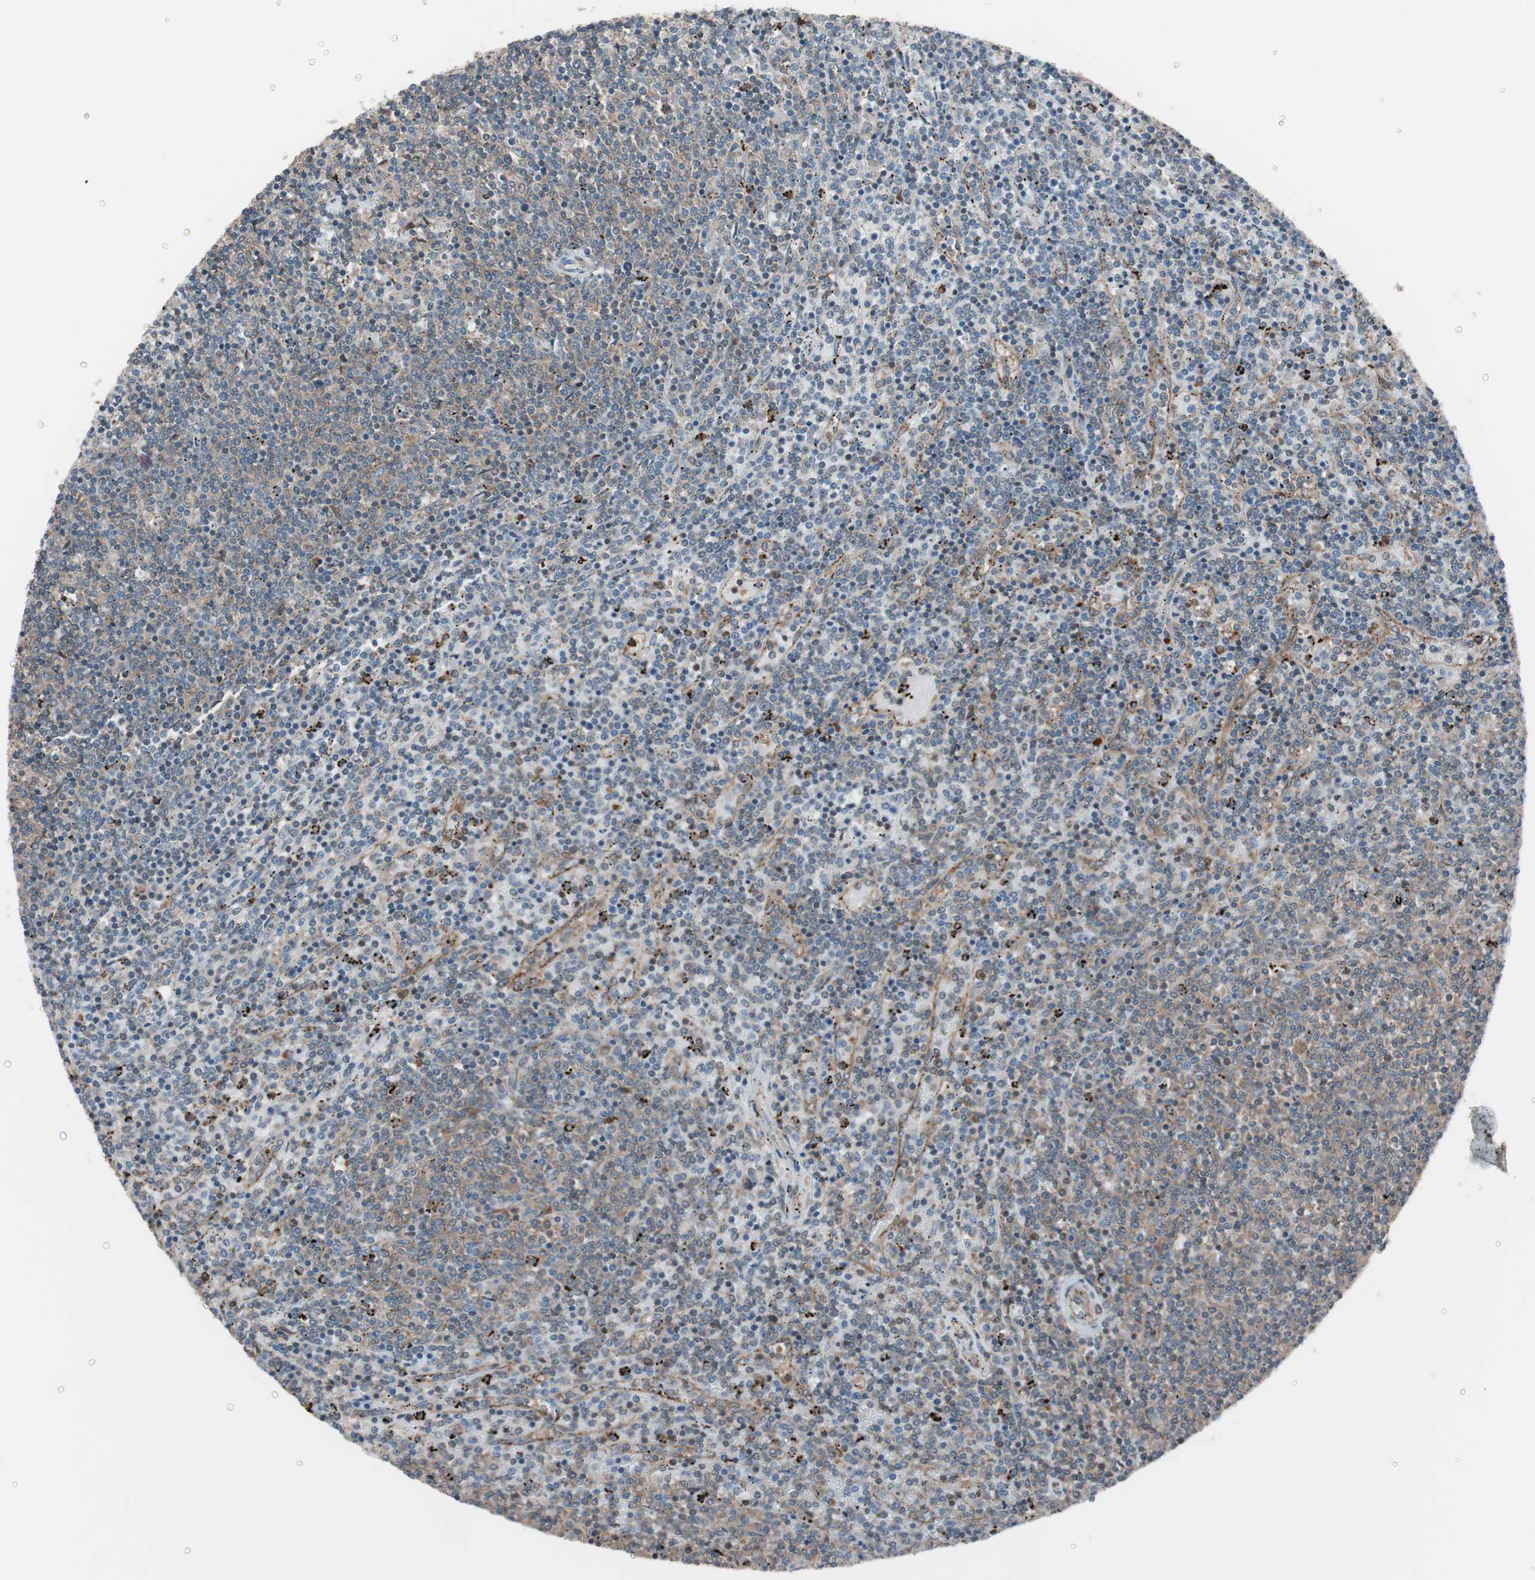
{"staining": {"intensity": "weak", "quantity": "25%-75%", "location": "cytoplasmic/membranous"}, "tissue": "lymphoma", "cell_type": "Tumor cells", "image_type": "cancer", "snomed": [{"axis": "morphology", "description": "Malignant lymphoma, non-Hodgkin's type, Low grade"}, {"axis": "topography", "description": "Spleen"}], "caption": "Protein staining of lymphoma tissue displays weak cytoplasmic/membranous expression in approximately 25%-75% of tumor cells. (IHC, brightfield microscopy, high magnification).", "gene": "SEC31A", "patient": {"sex": "female", "age": 50}}